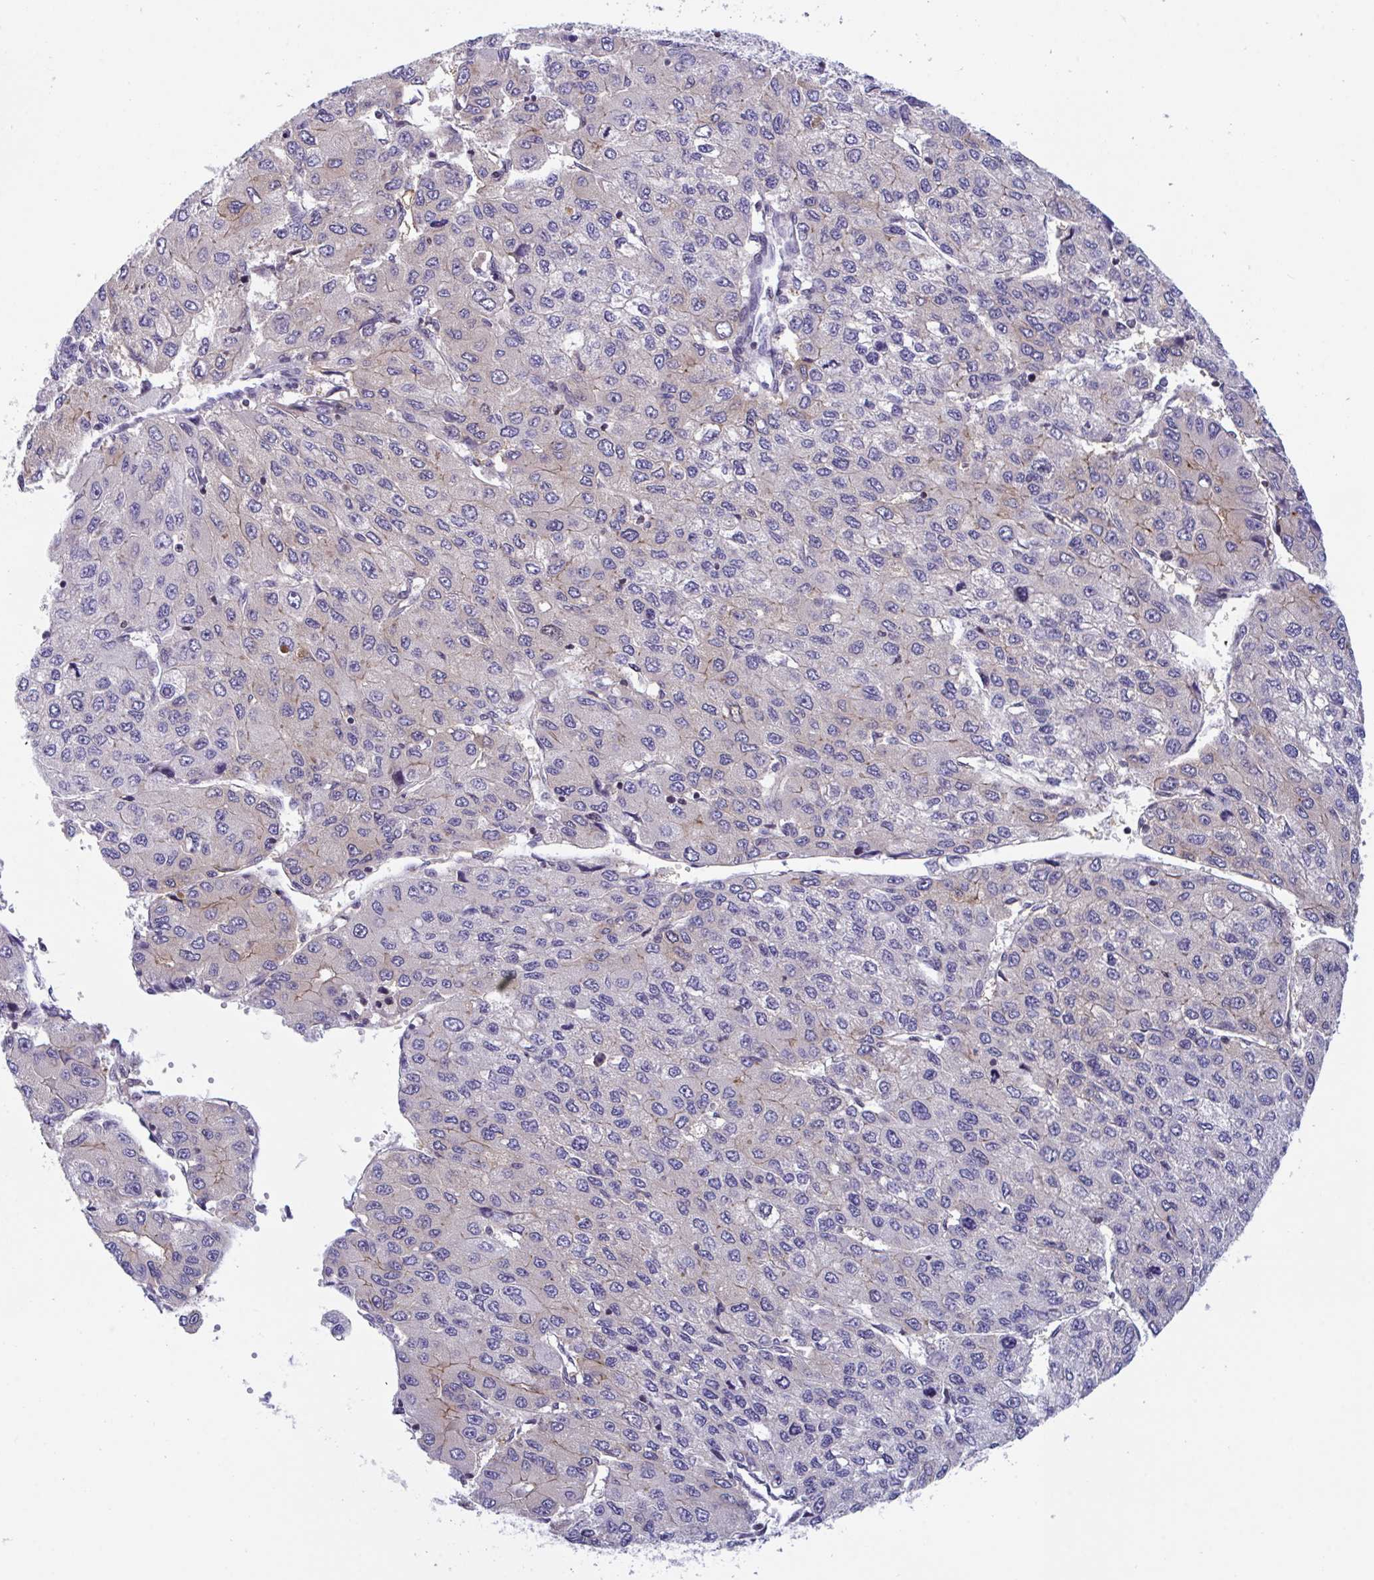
{"staining": {"intensity": "negative", "quantity": "none", "location": "none"}, "tissue": "liver cancer", "cell_type": "Tumor cells", "image_type": "cancer", "snomed": [{"axis": "morphology", "description": "Carcinoma, Hepatocellular, NOS"}, {"axis": "topography", "description": "Liver"}], "caption": "IHC of human liver hepatocellular carcinoma displays no expression in tumor cells. (Brightfield microscopy of DAB IHC at high magnification).", "gene": "SNX11", "patient": {"sex": "female", "age": 66}}